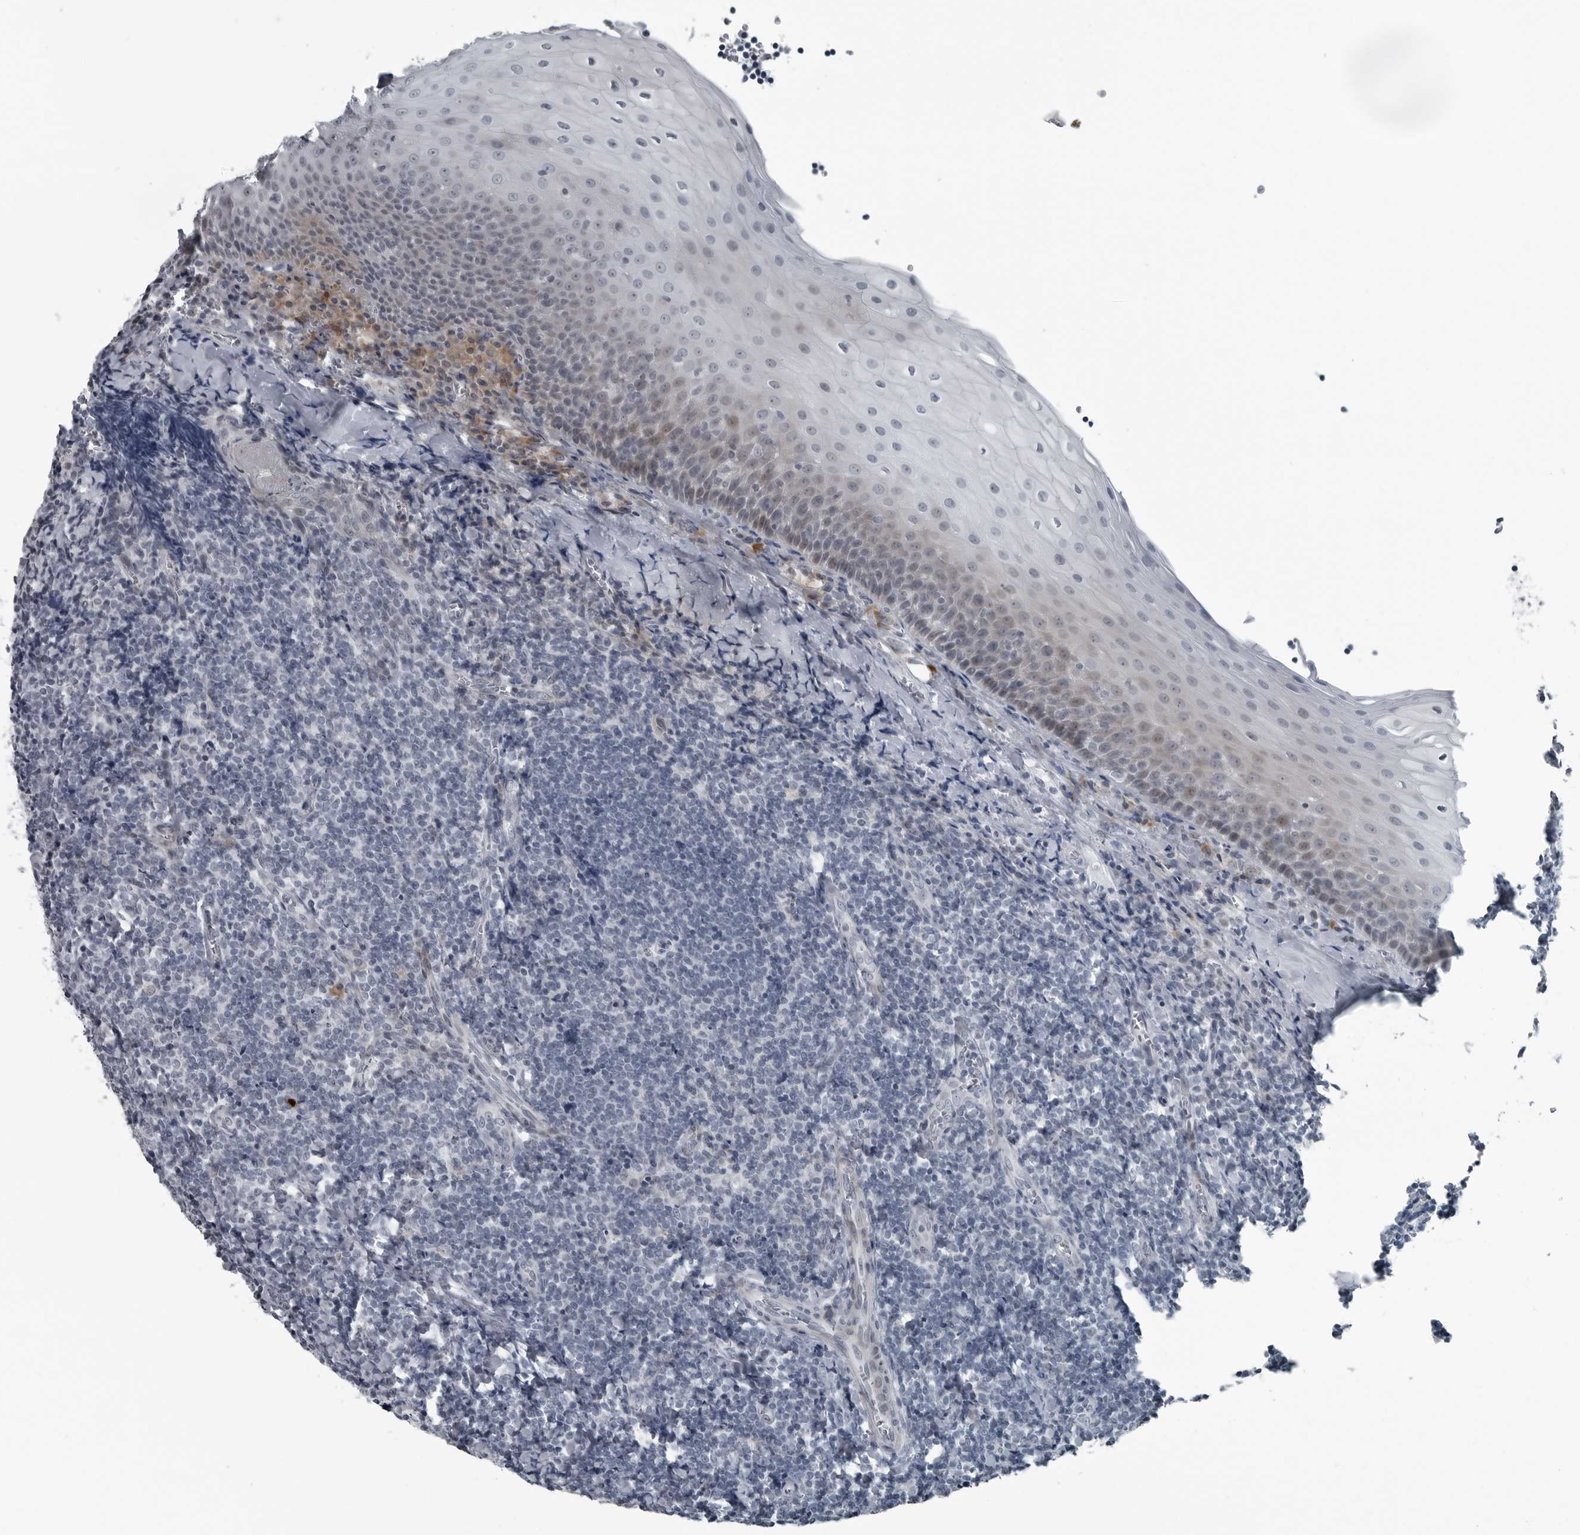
{"staining": {"intensity": "negative", "quantity": "none", "location": "none"}, "tissue": "tonsil", "cell_type": "Germinal center cells", "image_type": "normal", "snomed": [{"axis": "morphology", "description": "Normal tissue, NOS"}, {"axis": "topography", "description": "Tonsil"}], "caption": "Protein analysis of unremarkable tonsil displays no significant positivity in germinal center cells.", "gene": "DNAAF11", "patient": {"sex": "male", "age": 27}}